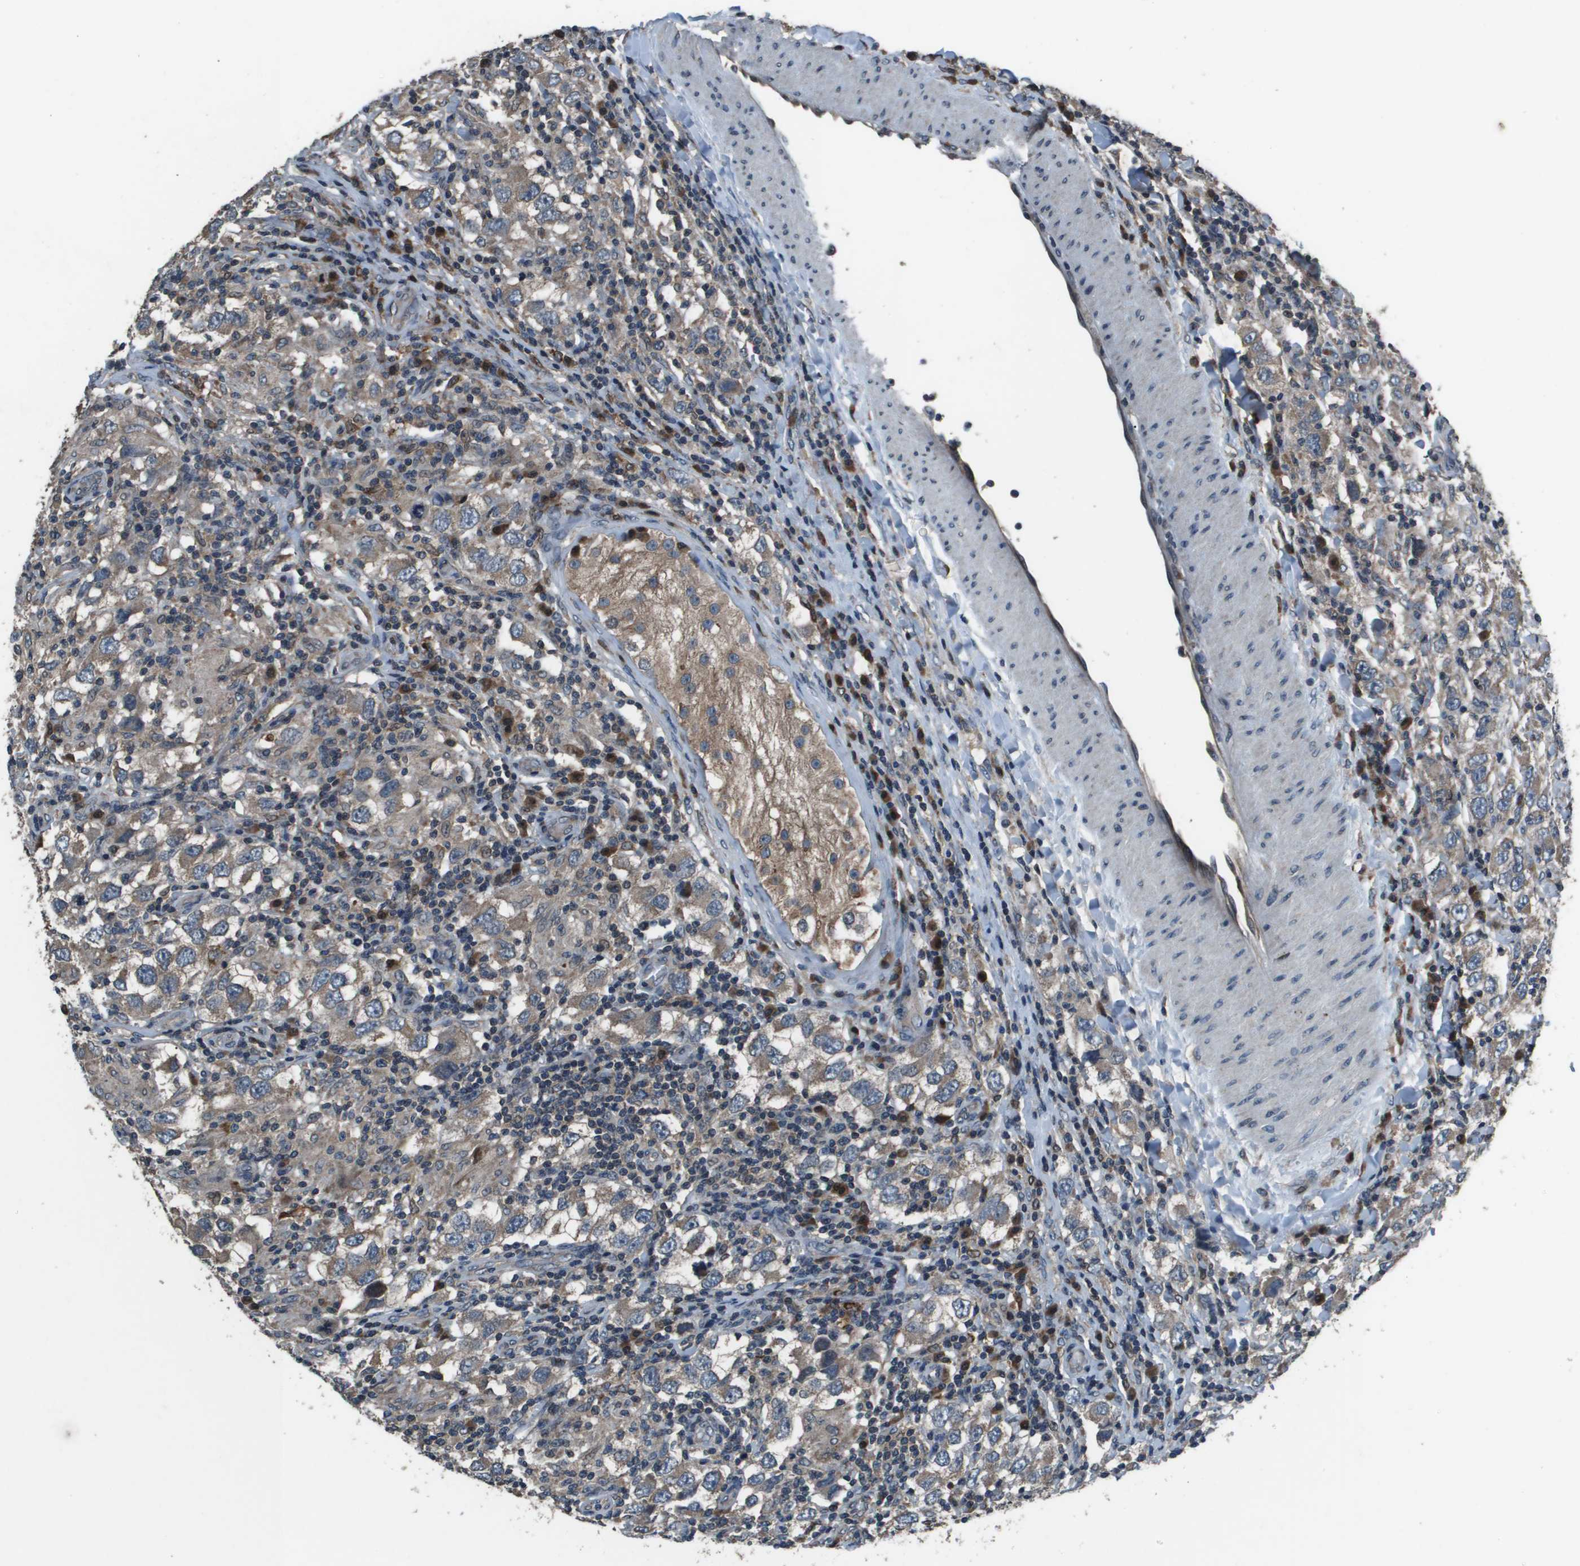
{"staining": {"intensity": "weak", "quantity": "<25%", "location": "cytoplasmic/membranous"}, "tissue": "testis cancer", "cell_type": "Tumor cells", "image_type": "cancer", "snomed": [{"axis": "morphology", "description": "Carcinoma, Embryonal, NOS"}, {"axis": "topography", "description": "Testis"}], "caption": "Immunohistochemistry (IHC) photomicrograph of neoplastic tissue: human embryonal carcinoma (testis) stained with DAB (3,3'-diaminobenzidine) exhibits no significant protein expression in tumor cells.", "gene": "GOSR2", "patient": {"sex": "male", "age": 21}}